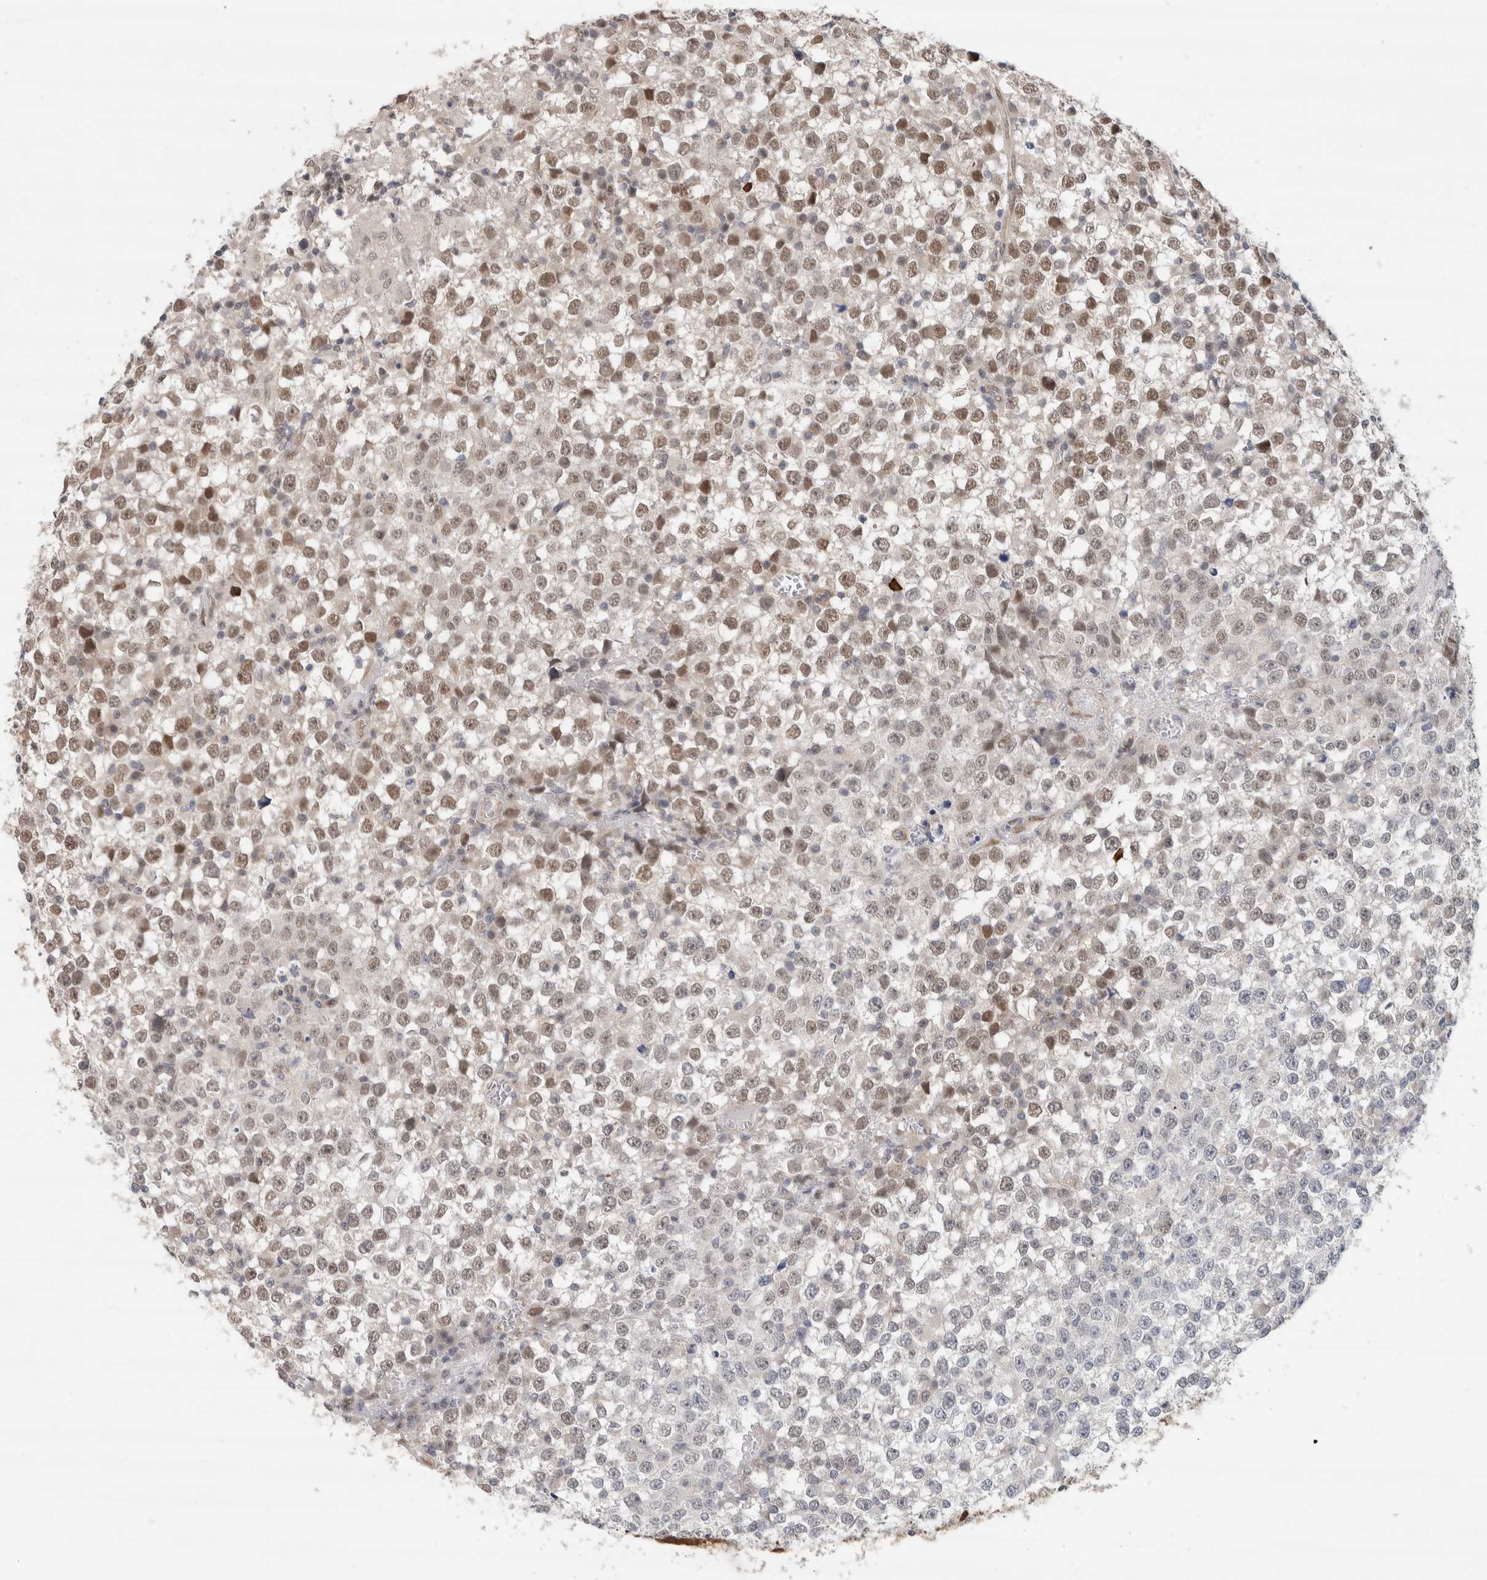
{"staining": {"intensity": "moderate", "quantity": ">75%", "location": "nuclear"}, "tissue": "testis cancer", "cell_type": "Tumor cells", "image_type": "cancer", "snomed": [{"axis": "morphology", "description": "Seminoma, NOS"}, {"axis": "topography", "description": "Testis"}], "caption": "Testis cancer (seminoma) stained with a protein marker demonstrates moderate staining in tumor cells.", "gene": "EIF4G3", "patient": {"sex": "male", "age": 65}}